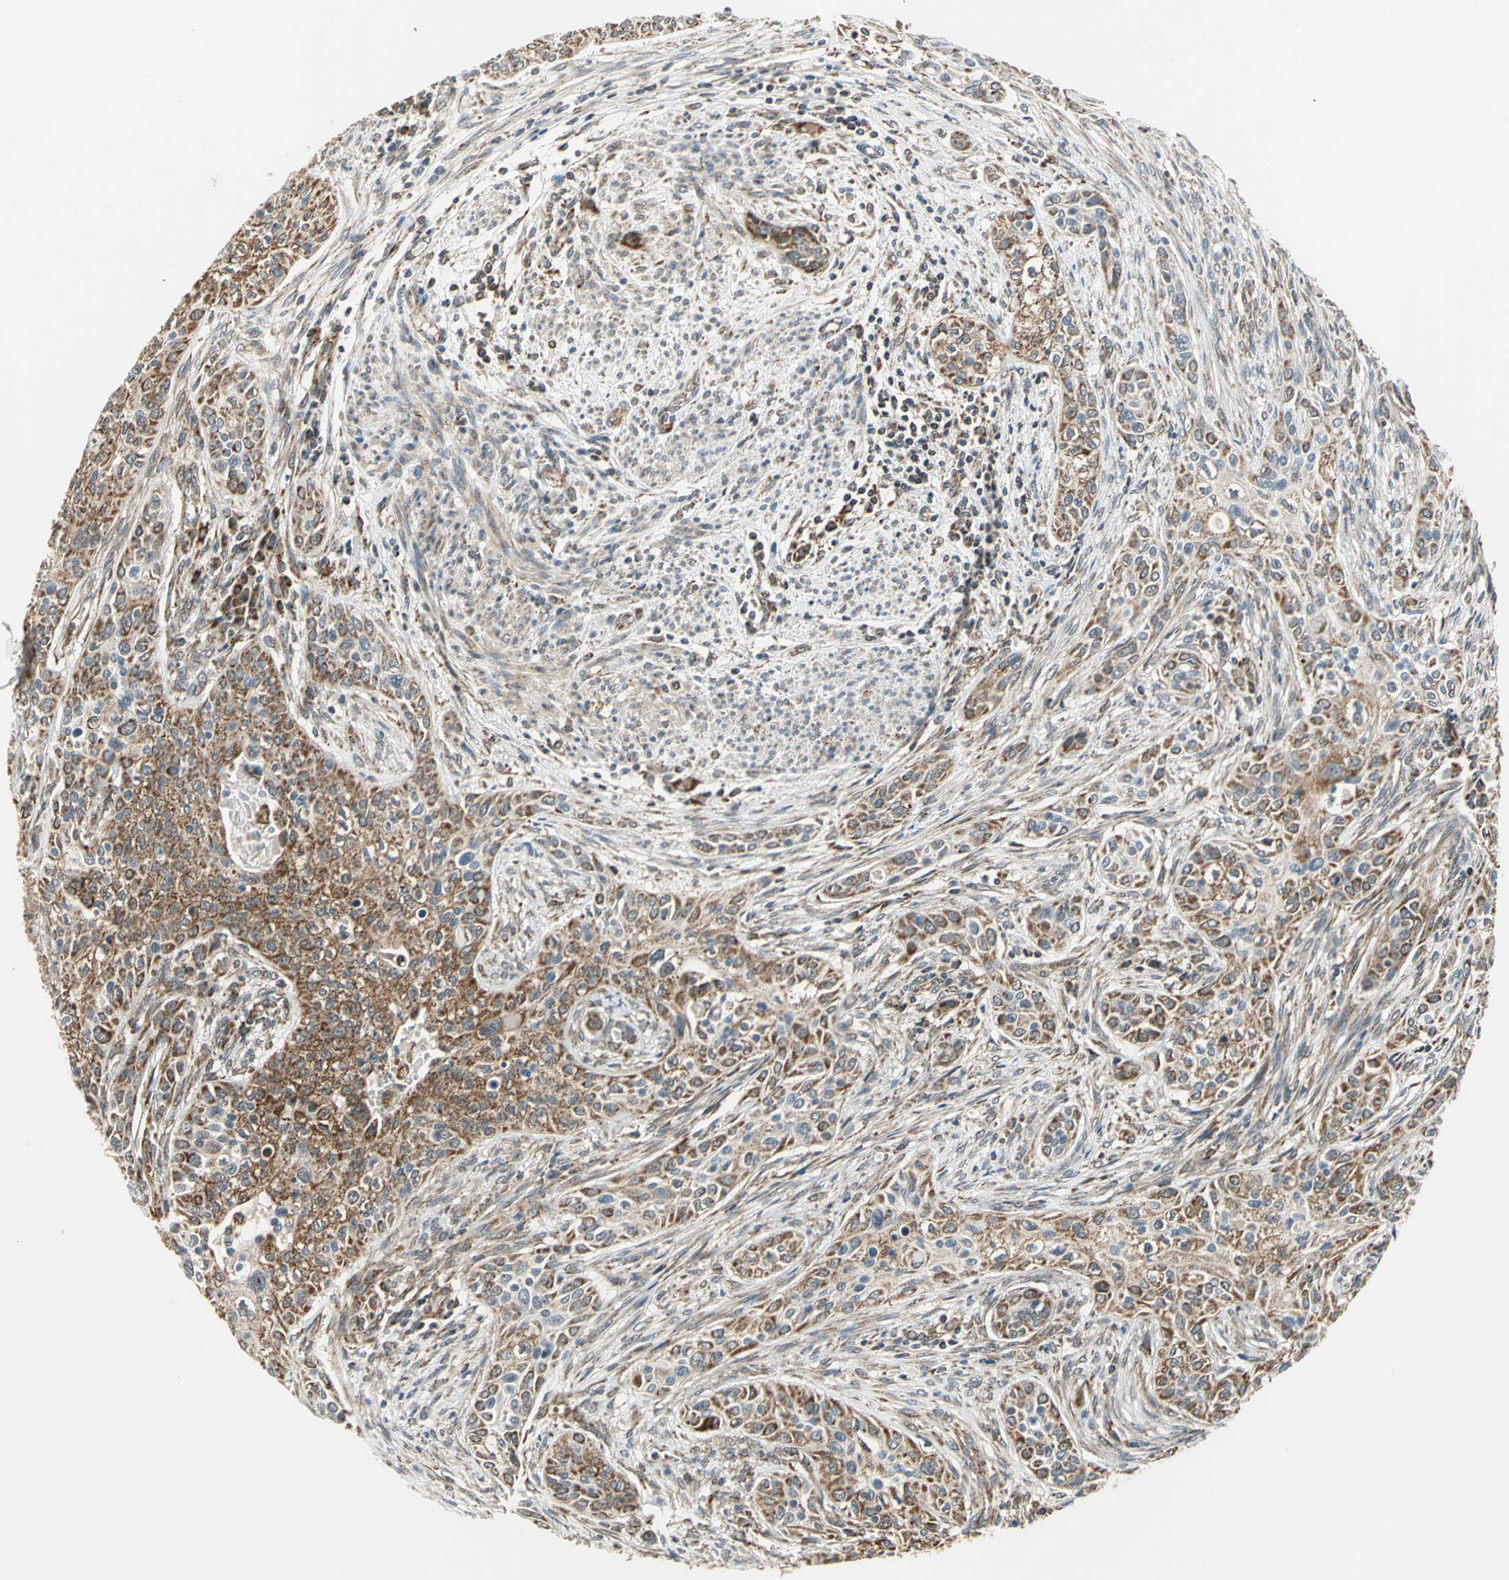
{"staining": {"intensity": "moderate", "quantity": ">75%", "location": "cytoplasmic/membranous"}, "tissue": "urothelial cancer", "cell_type": "Tumor cells", "image_type": "cancer", "snomed": [{"axis": "morphology", "description": "Urothelial carcinoma, High grade"}, {"axis": "topography", "description": "Urinary bladder"}], "caption": "This micrograph exhibits immunohistochemistry staining of human urothelial cancer, with medium moderate cytoplasmic/membranous positivity in approximately >75% of tumor cells.", "gene": "MRPS22", "patient": {"sex": "male", "age": 74}}